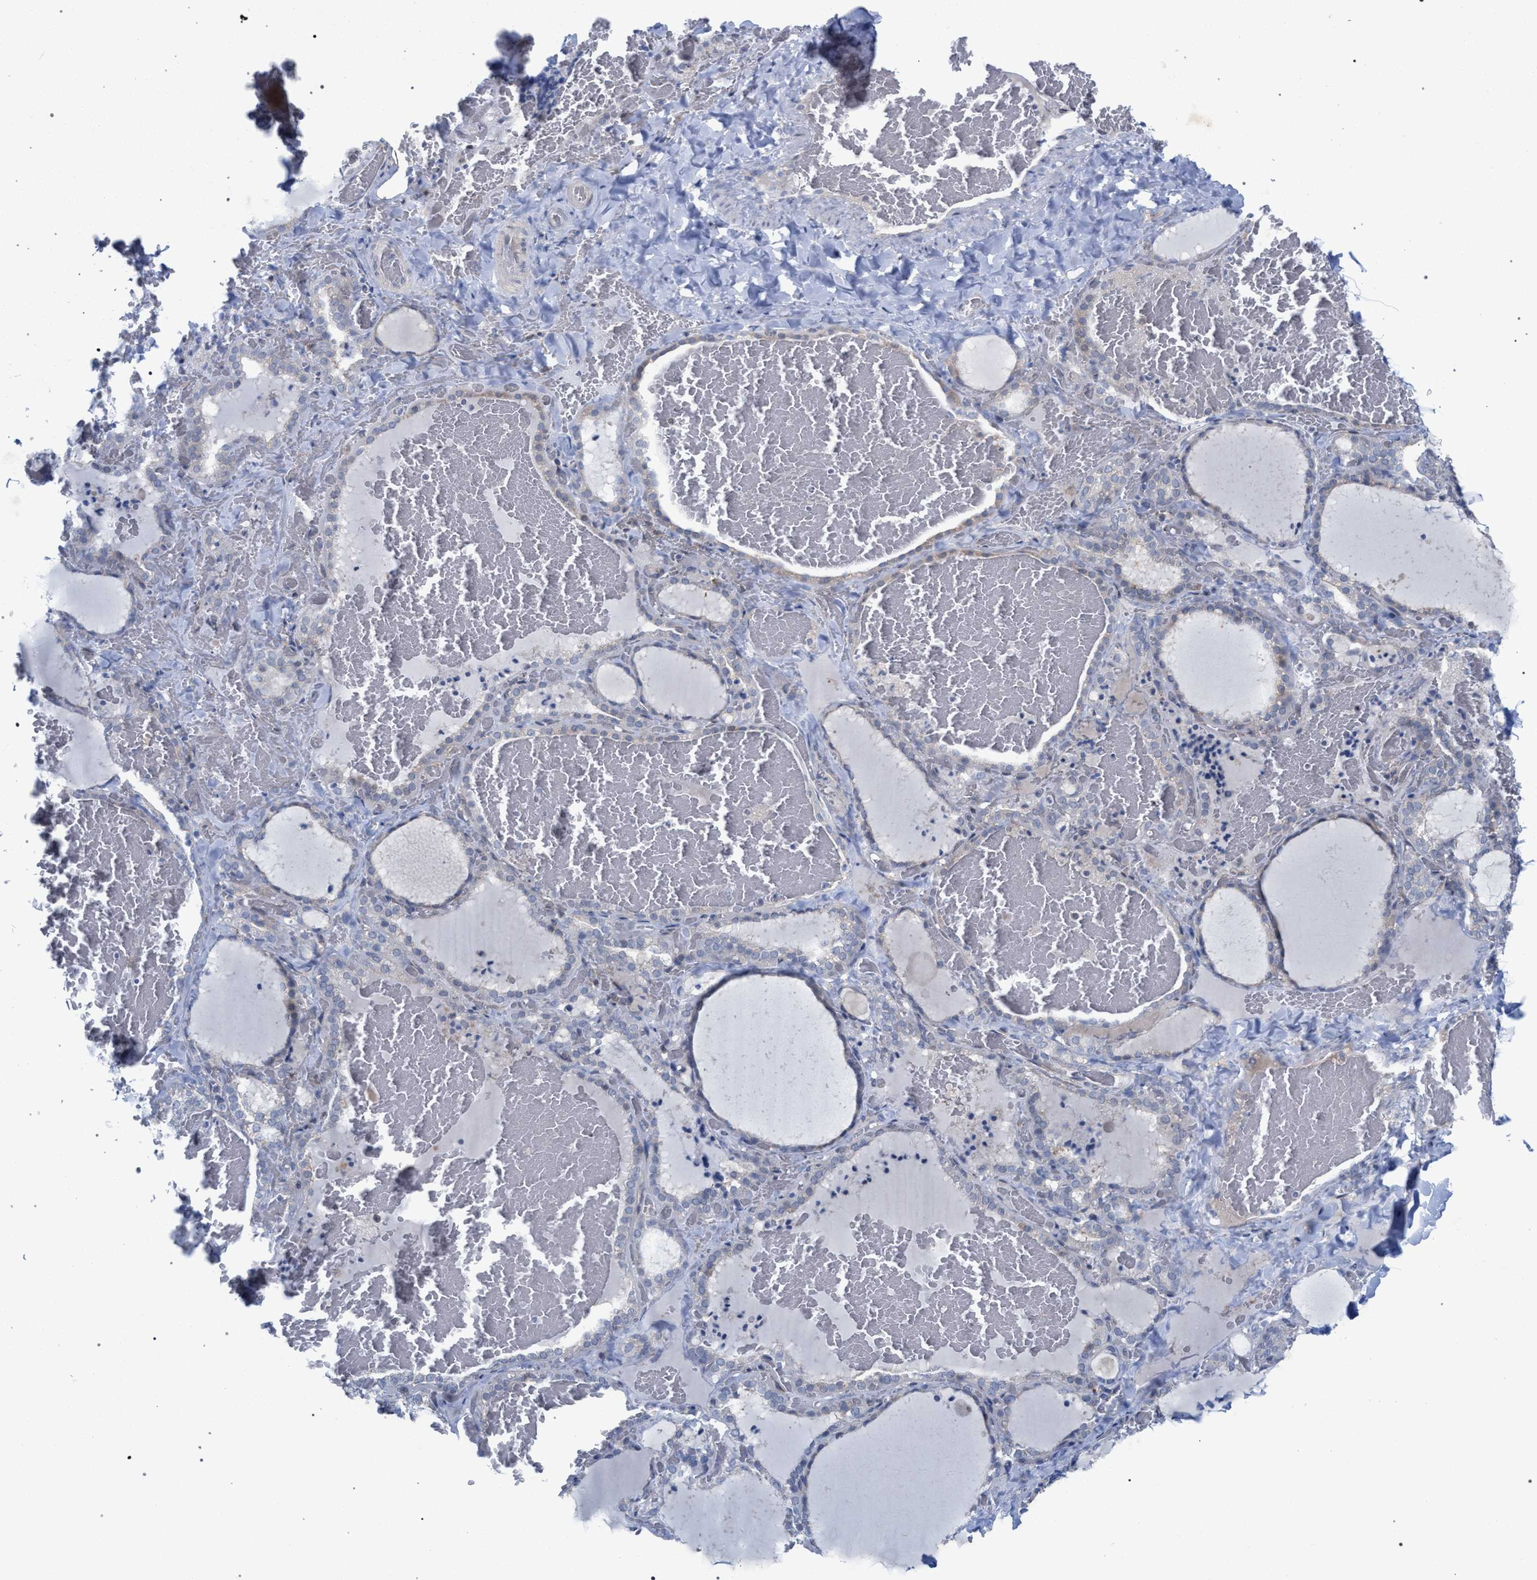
{"staining": {"intensity": "weak", "quantity": "<25%", "location": "cytoplasmic/membranous"}, "tissue": "thyroid gland", "cell_type": "Glandular cells", "image_type": "normal", "snomed": [{"axis": "morphology", "description": "Normal tissue, NOS"}, {"axis": "topography", "description": "Thyroid gland"}], "caption": "DAB (3,3'-diaminobenzidine) immunohistochemical staining of unremarkable human thyroid gland displays no significant positivity in glandular cells.", "gene": "FHOD3", "patient": {"sex": "female", "age": 22}}